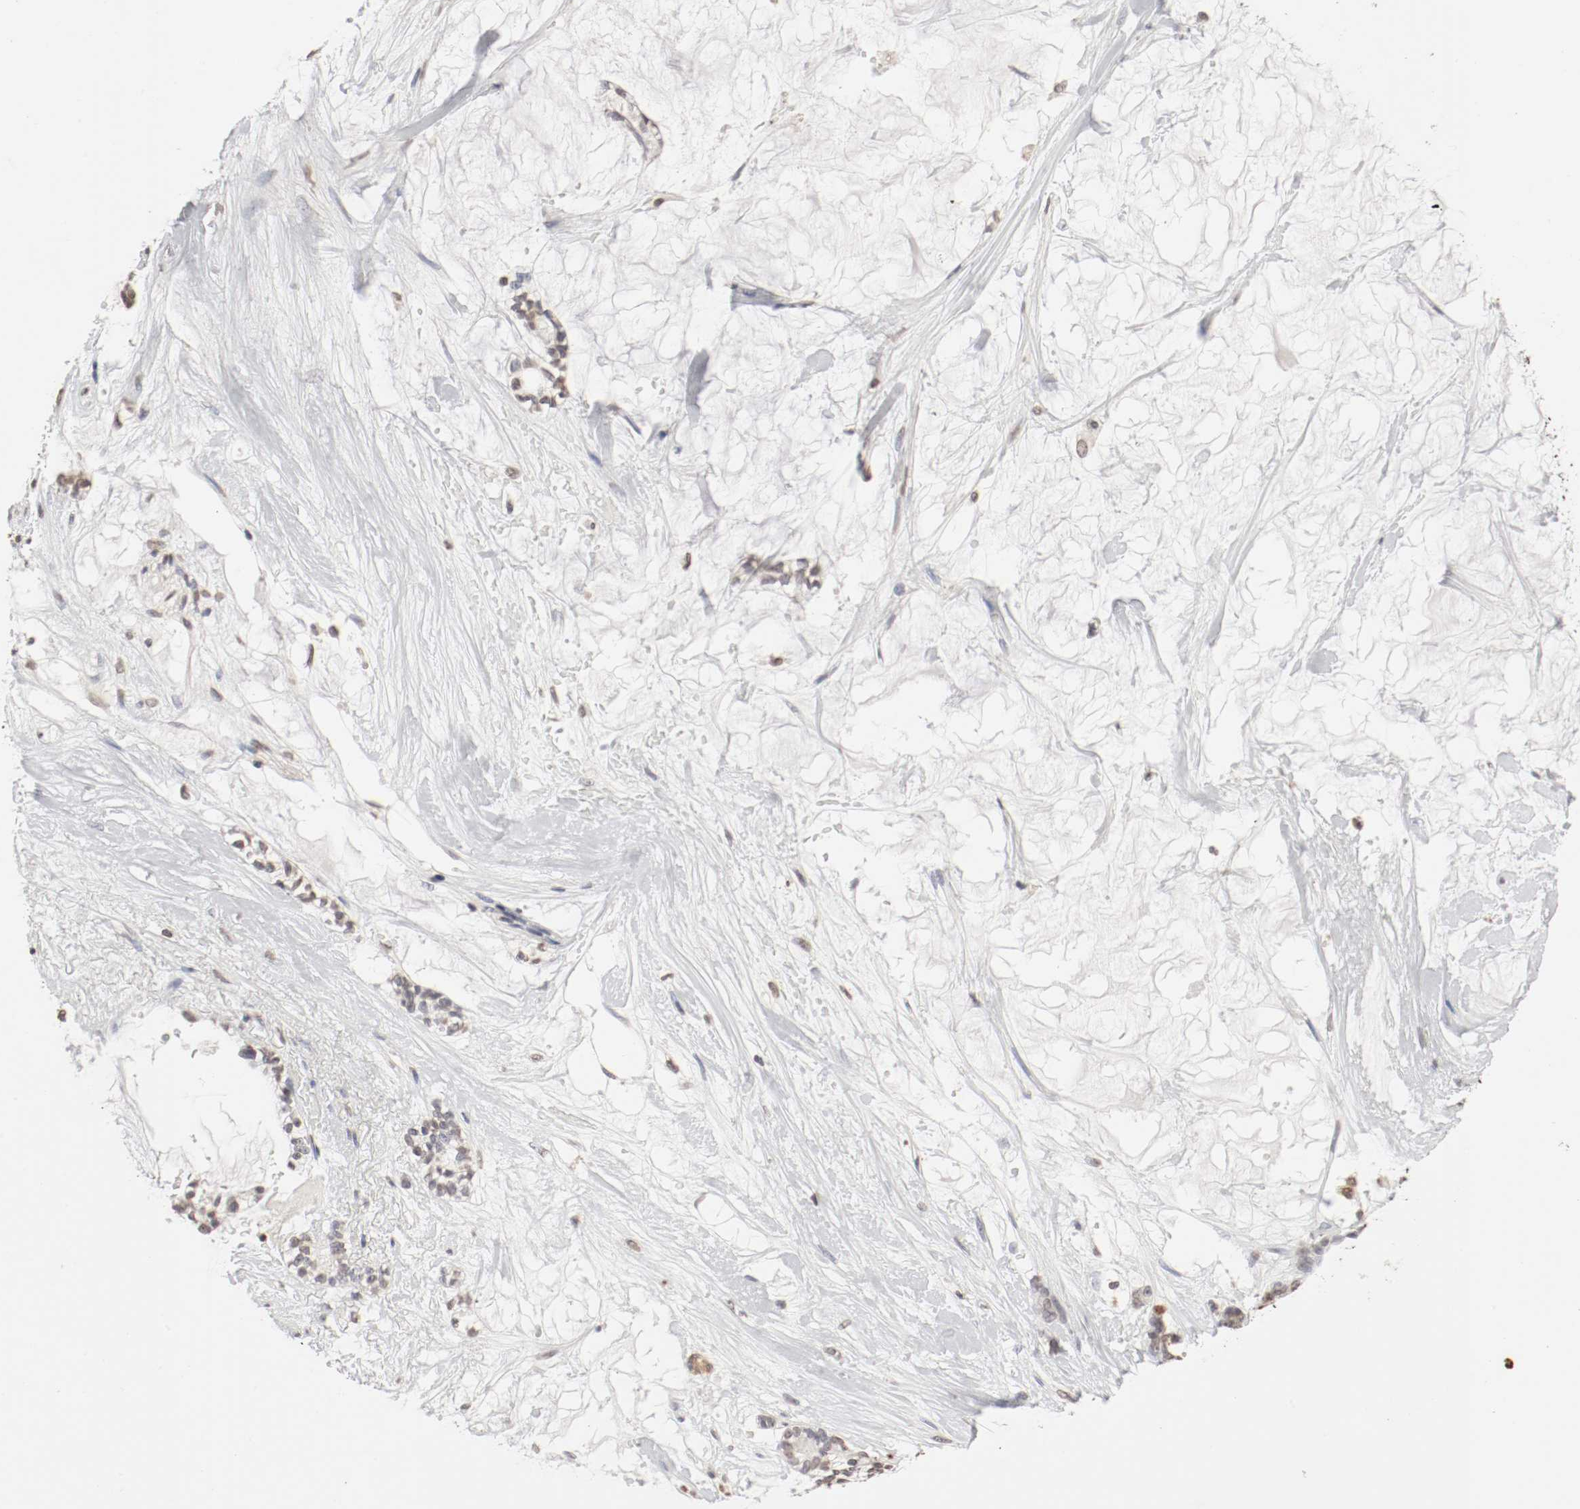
{"staining": {"intensity": "weak", "quantity": "25%-75%", "location": "cytoplasmic/membranous,nuclear"}, "tissue": "pancreatic cancer", "cell_type": "Tumor cells", "image_type": "cancer", "snomed": [{"axis": "morphology", "description": "Adenocarcinoma, NOS"}, {"axis": "topography", "description": "Pancreas"}], "caption": "Immunohistochemistry (IHC) image of neoplastic tissue: pancreatic cancer (adenocarcinoma) stained using IHC exhibits low levels of weak protein expression localized specifically in the cytoplasmic/membranous and nuclear of tumor cells, appearing as a cytoplasmic/membranous and nuclear brown color.", "gene": "WASL", "patient": {"sex": "female", "age": 73}}